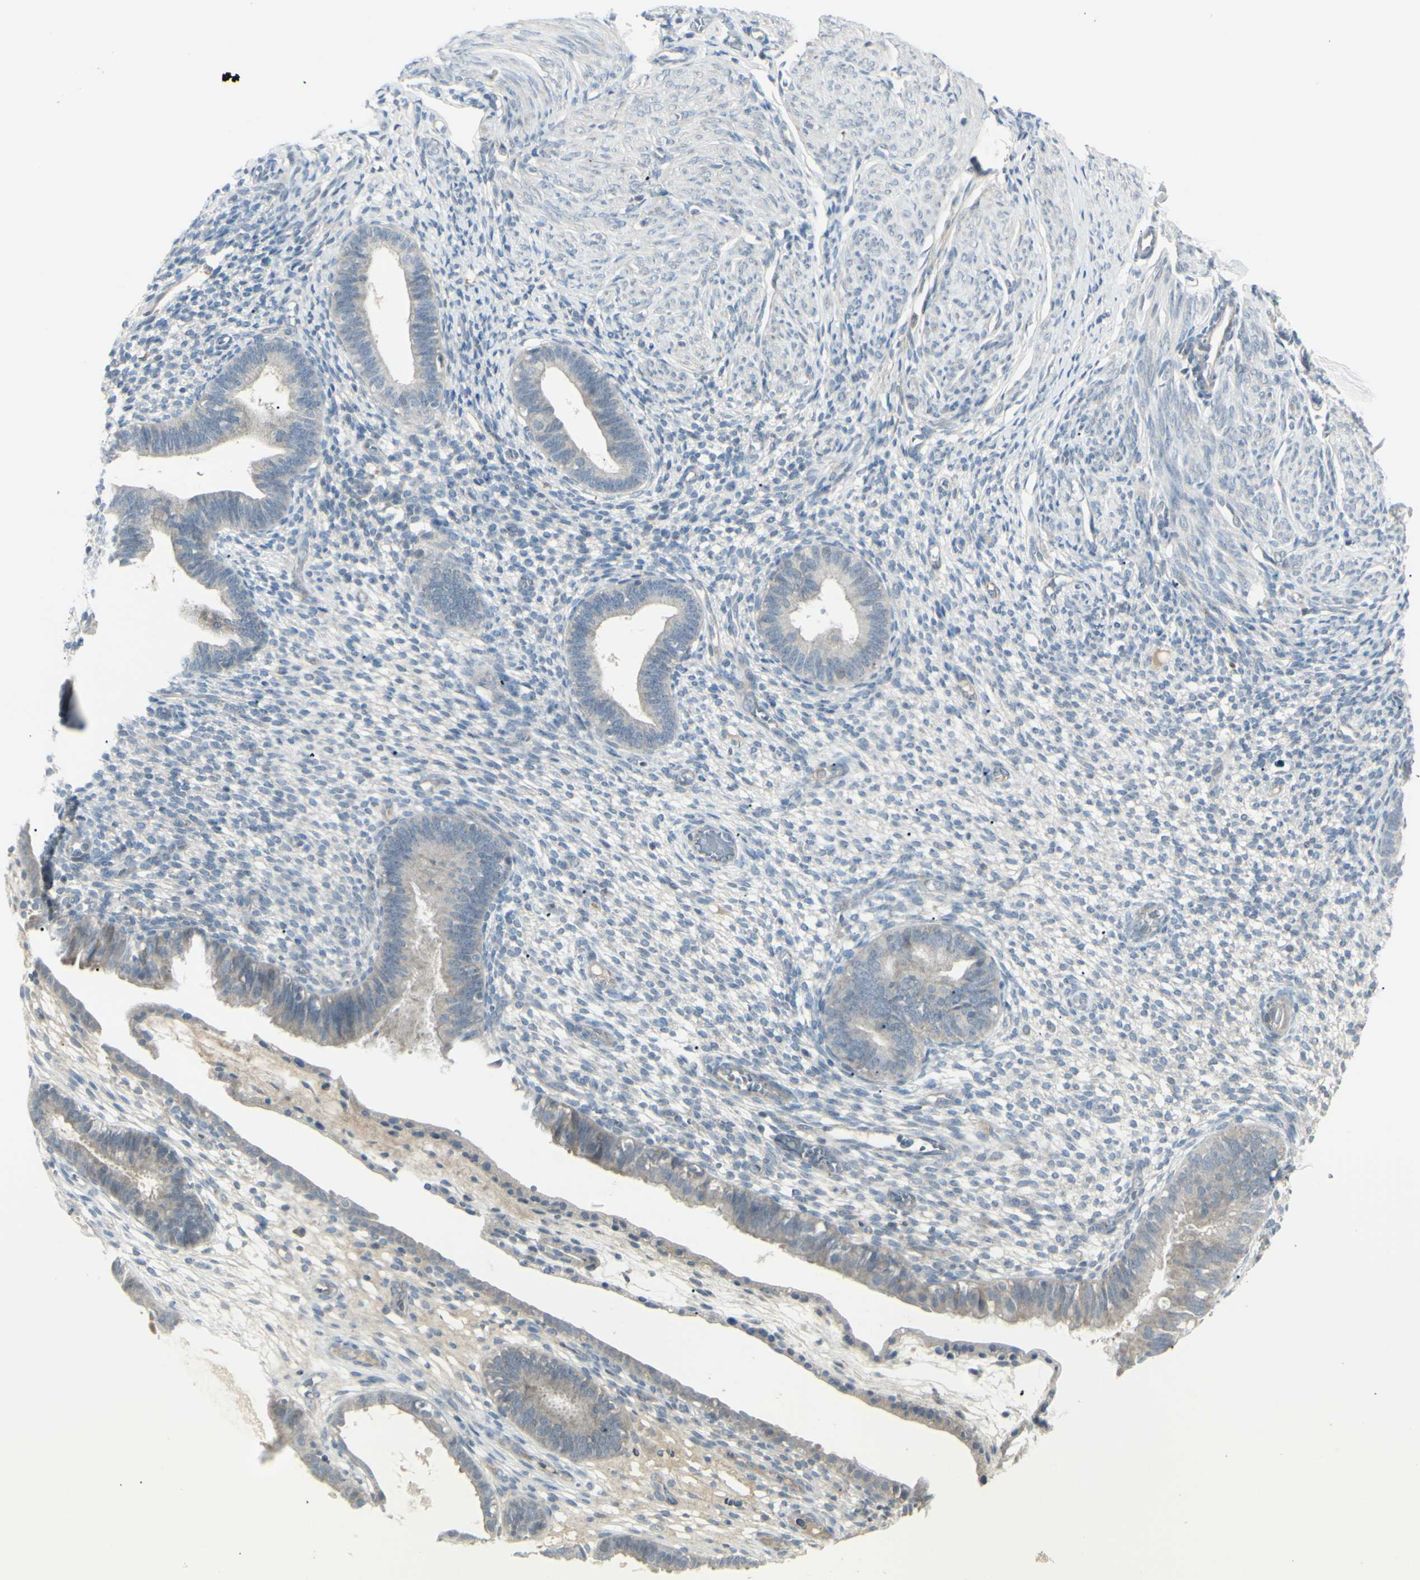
{"staining": {"intensity": "negative", "quantity": "none", "location": "none"}, "tissue": "endometrium", "cell_type": "Cells in endometrial stroma", "image_type": "normal", "snomed": [{"axis": "morphology", "description": "Normal tissue, NOS"}, {"axis": "topography", "description": "Endometrium"}], "caption": "Immunohistochemical staining of benign human endometrium shows no significant positivity in cells in endometrial stroma.", "gene": "SH3GL2", "patient": {"sex": "female", "age": 61}}